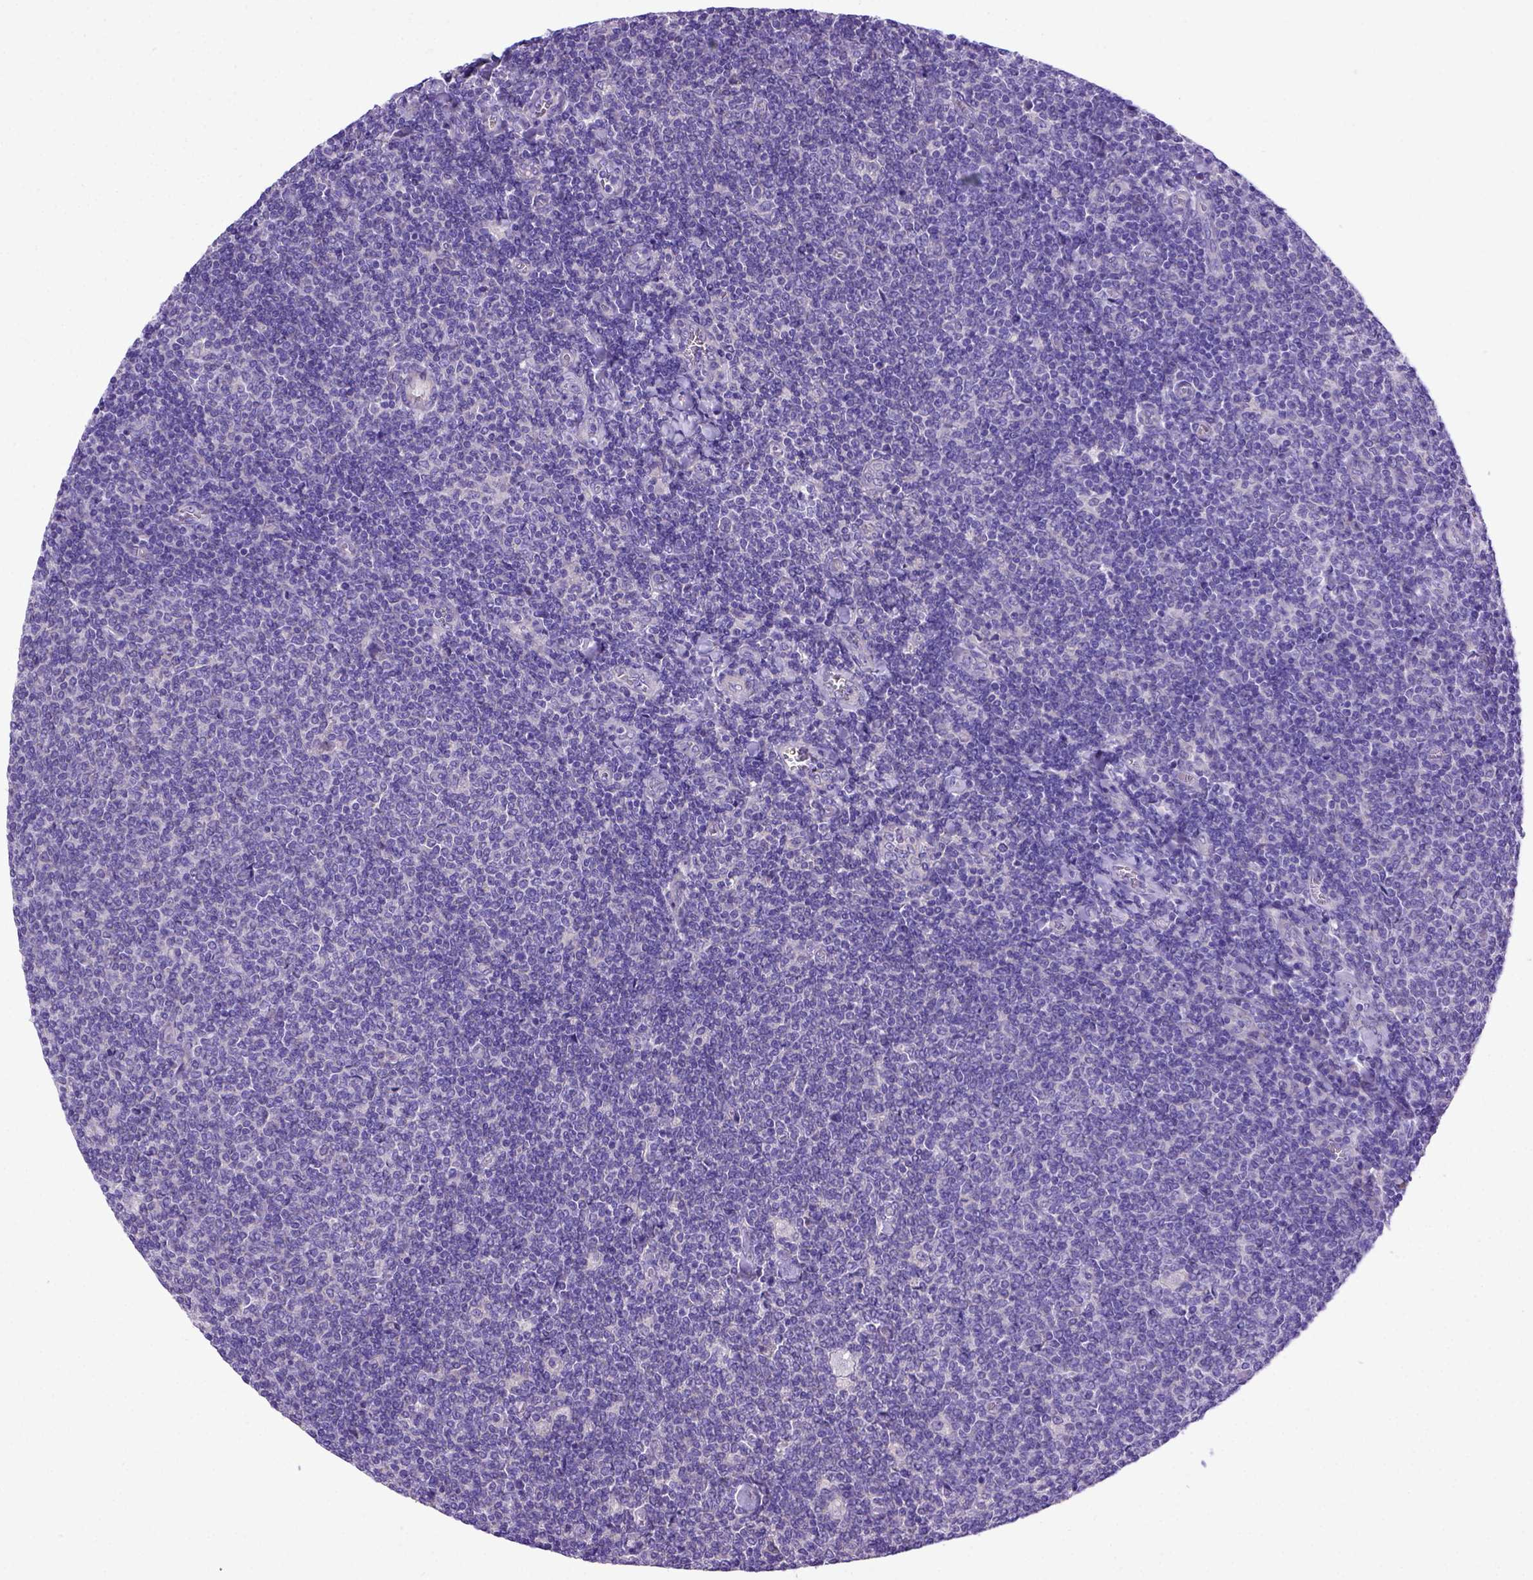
{"staining": {"intensity": "negative", "quantity": "none", "location": "none"}, "tissue": "lymphoma", "cell_type": "Tumor cells", "image_type": "cancer", "snomed": [{"axis": "morphology", "description": "Malignant lymphoma, non-Hodgkin's type, Low grade"}, {"axis": "topography", "description": "Lymph node"}], "caption": "IHC photomicrograph of human malignant lymphoma, non-Hodgkin's type (low-grade) stained for a protein (brown), which displays no positivity in tumor cells.", "gene": "ADAM12", "patient": {"sex": "male", "age": 52}}